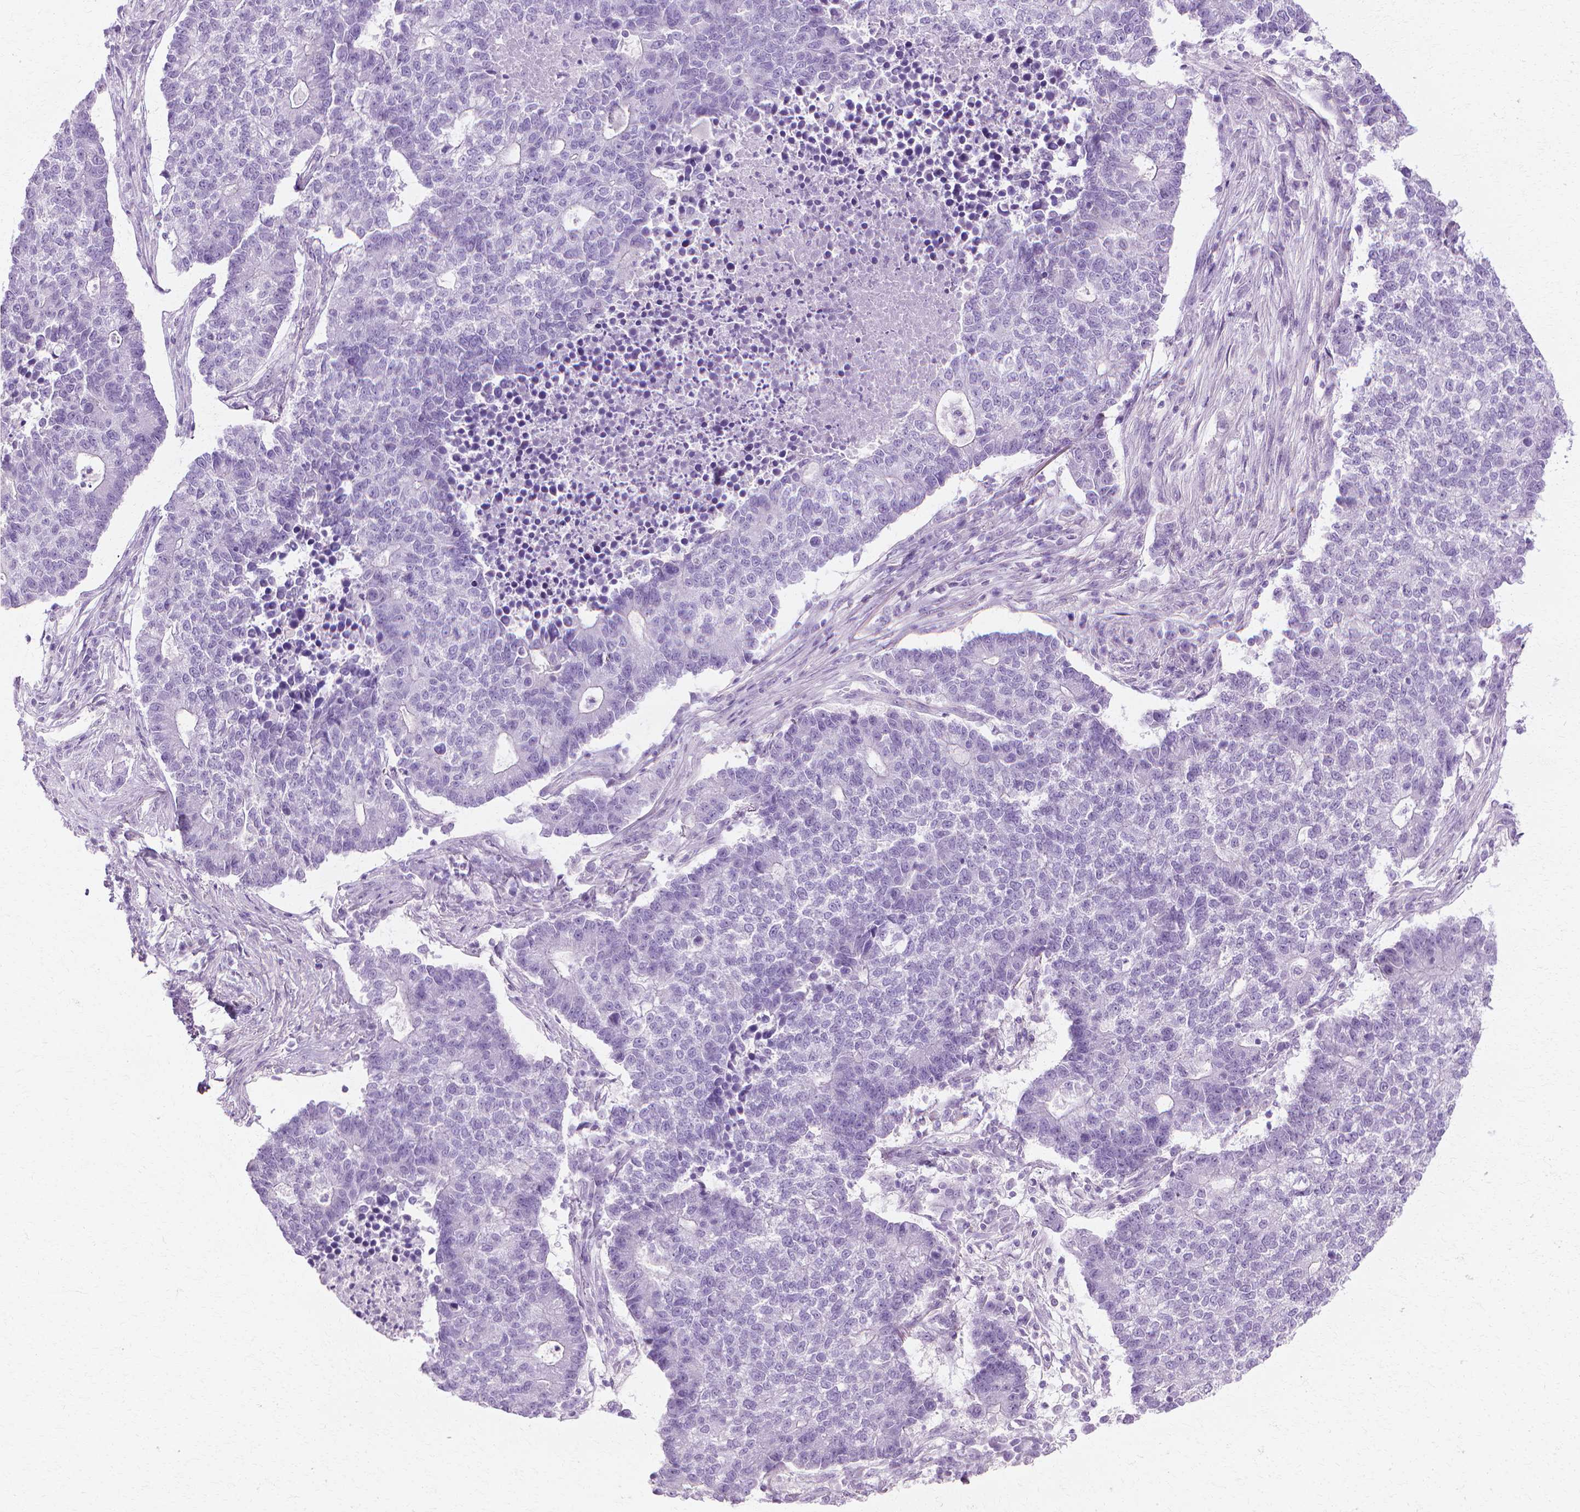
{"staining": {"intensity": "negative", "quantity": "none", "location": "none"}, "tissue": "lung cancer", "cell_type": "Tumor cells", "image_type": "cancer", "snomed": [{"axis": "morphology", "description": "Adenocarcinoma, NOS"}, {"axis": "topography", "description": "Lung"}], "caption": "This is an IHC histopathology image of human lung cancer. There is no expression in tumor cells.", "gene": "CFAP157", "patient": {"sex": "male", "age": 57}}